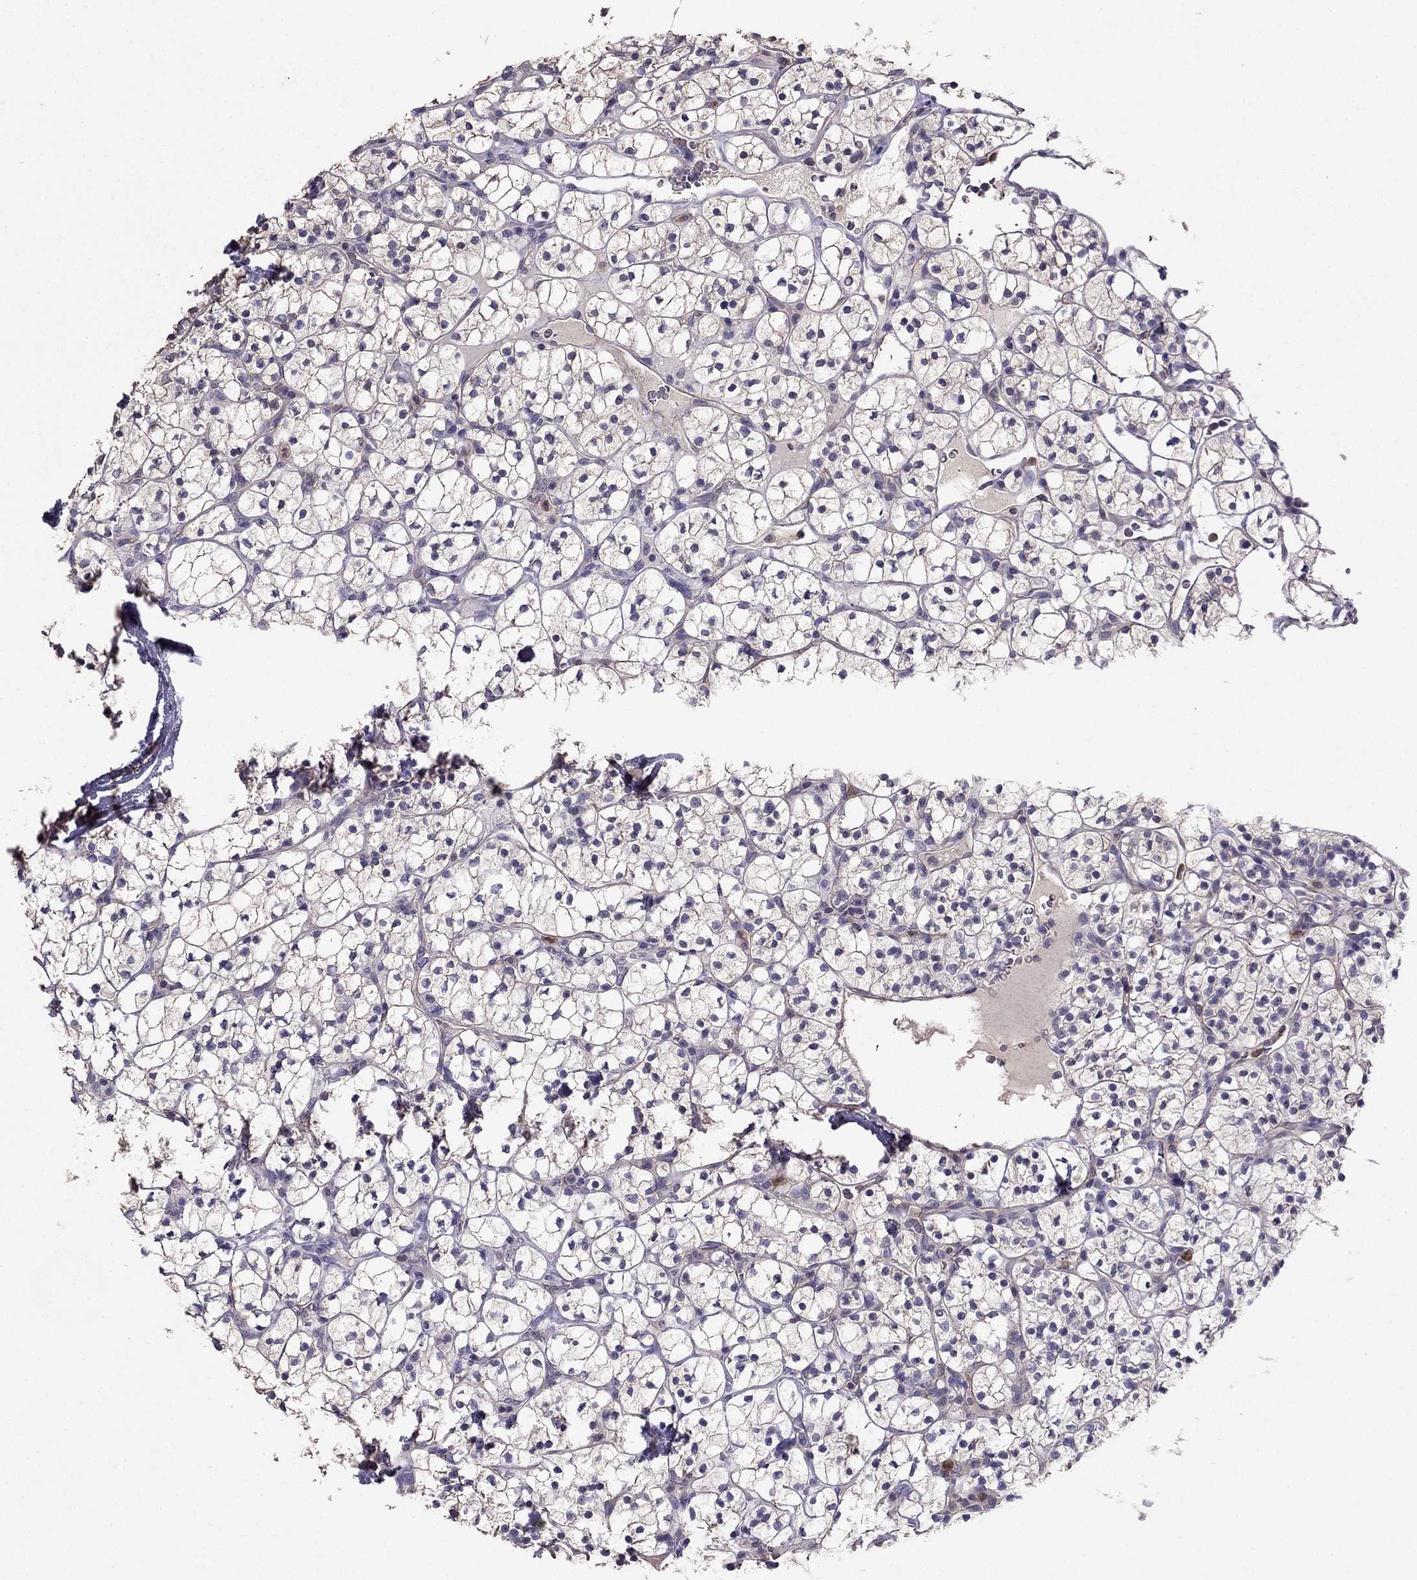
{"staining": {"intensity": "negative", "quantity": "none", "location": "none"}, "tissue": "renal cancer", "cell_type": "Tumor cells", "image_type": "cancer", "snomed": [{"axis": "morphology", "description": "Adenocarcinoma, NOS"}, {"axis": "topography", "description": "Kidney"}], "caption": "A high-resolution image shows IHC staining of renal adenocarcinoma, which displays no significant staining in tumor cells. (DAB immunohistochemistry with hematoxylin counter stain).", "gene": "RFLNB", "patient": {"sex": "female", "age": 89}}